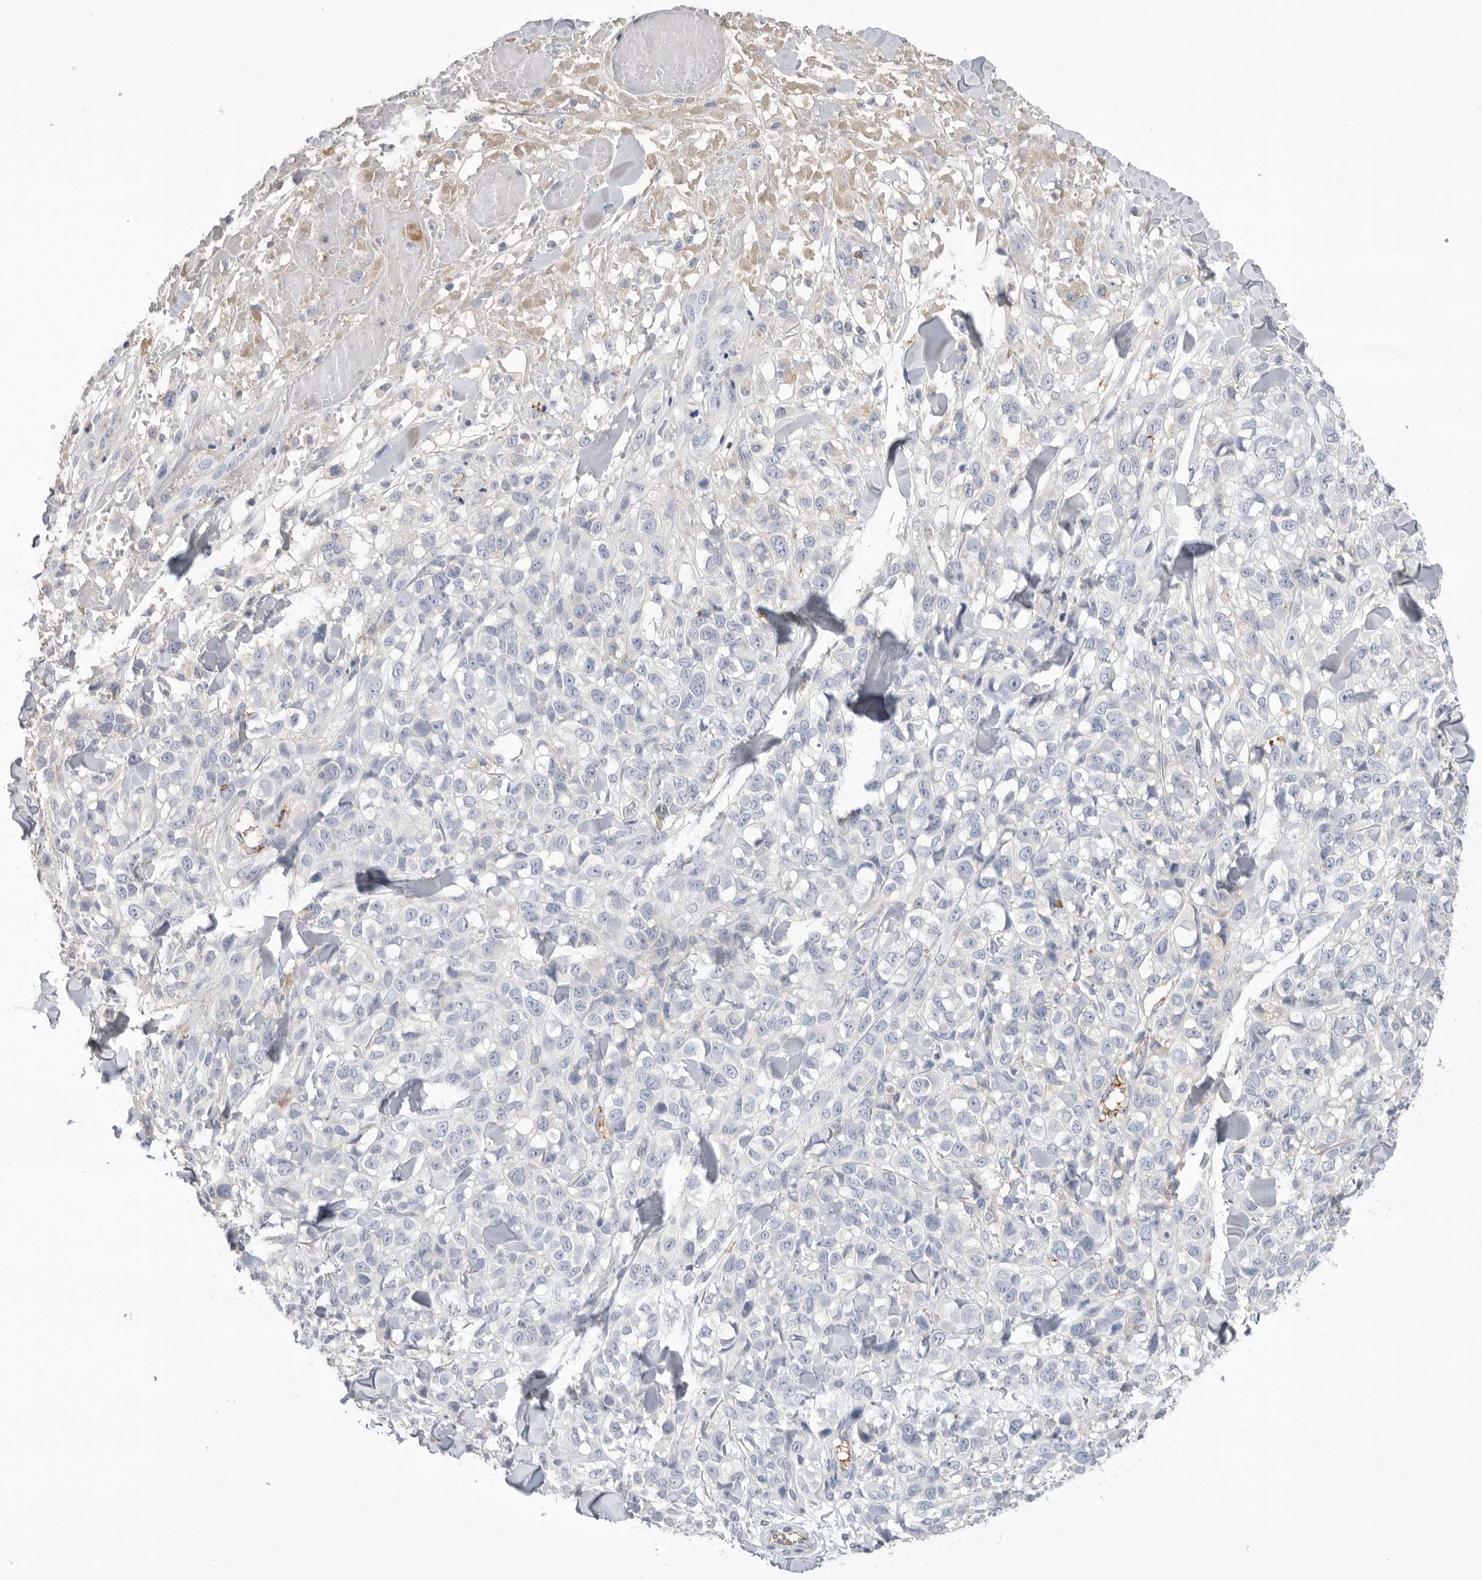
{"staining": {"intensity": "negative", "quantity": "none", "location": "none"}, "tissue": "melanoma", "cell_type": "Tumor cells", "image_type": "cancer", "snomed": [{"axis": "morphology", "description": "Malignant melanoma, Metastatic site"}, {"axis": "topography", "description": "Skin"}], "caption": "Tumor cells show no significant protein positivity in malignant melanoma (metastatic site).", "gene": "APOA2", "patient": {"sex": "female", "age": 72}}